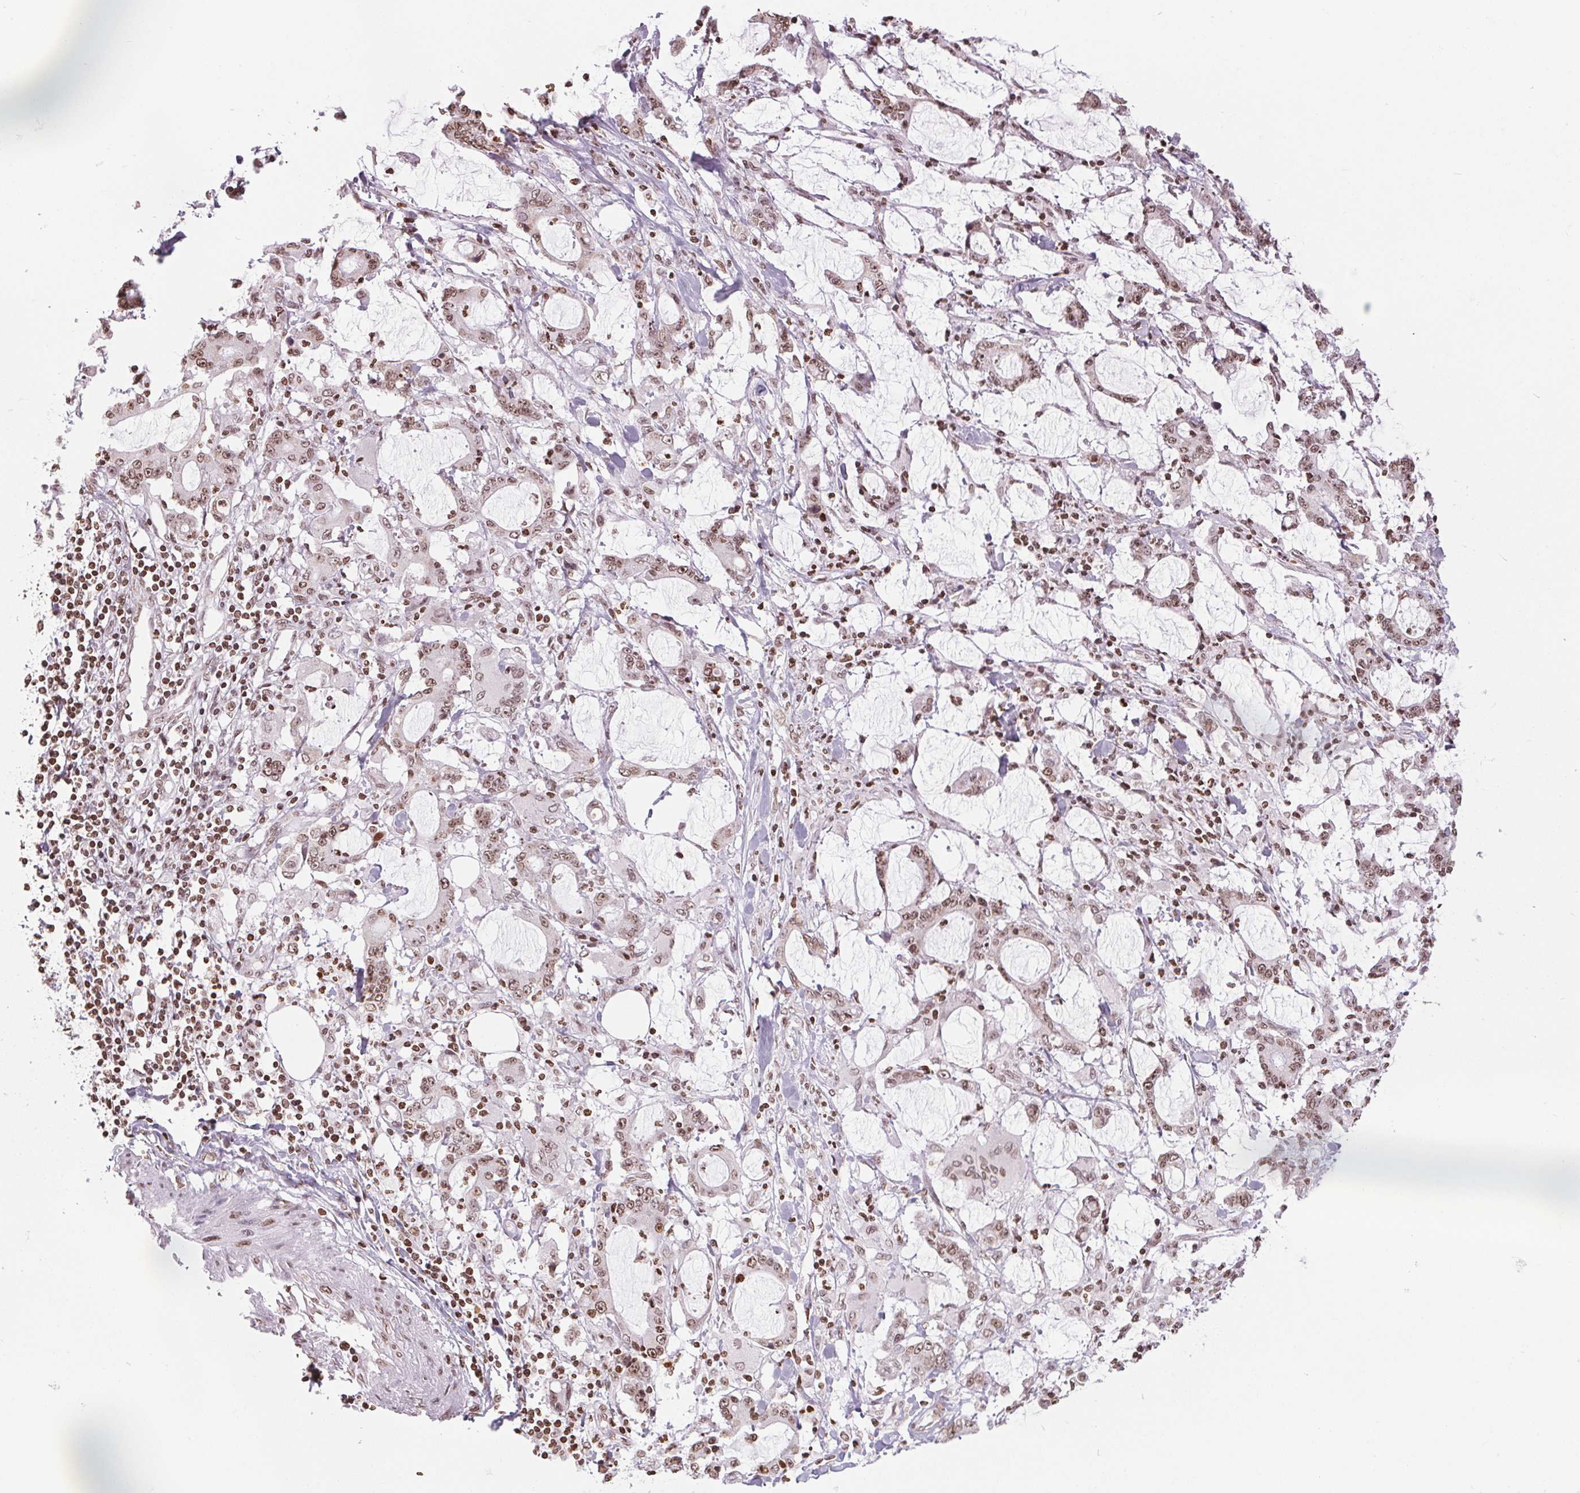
{"staining": {"intensity": "moderate", "quantity": ">75%", "location": "nuclear"}, "tissue": "stomach cancer", "cell_type": "Tumor cells", "image_type": "cancer", "snomed": [{"axis": "morphology", "description": "Adenocarcinoma, NOS"}, {"axis": "topography", "description": "Stomach, upper"}], "caption": "Brown immunohistochemical staining in human stomach adenocarcinoma exhibits moderate nuclear expression in approximately >75% of tumor cells. (Brightfield microscopy of DAB IHC at high magnification).", "gene": "SMIM12", "patient": {"sex": "male", "age": 68}}